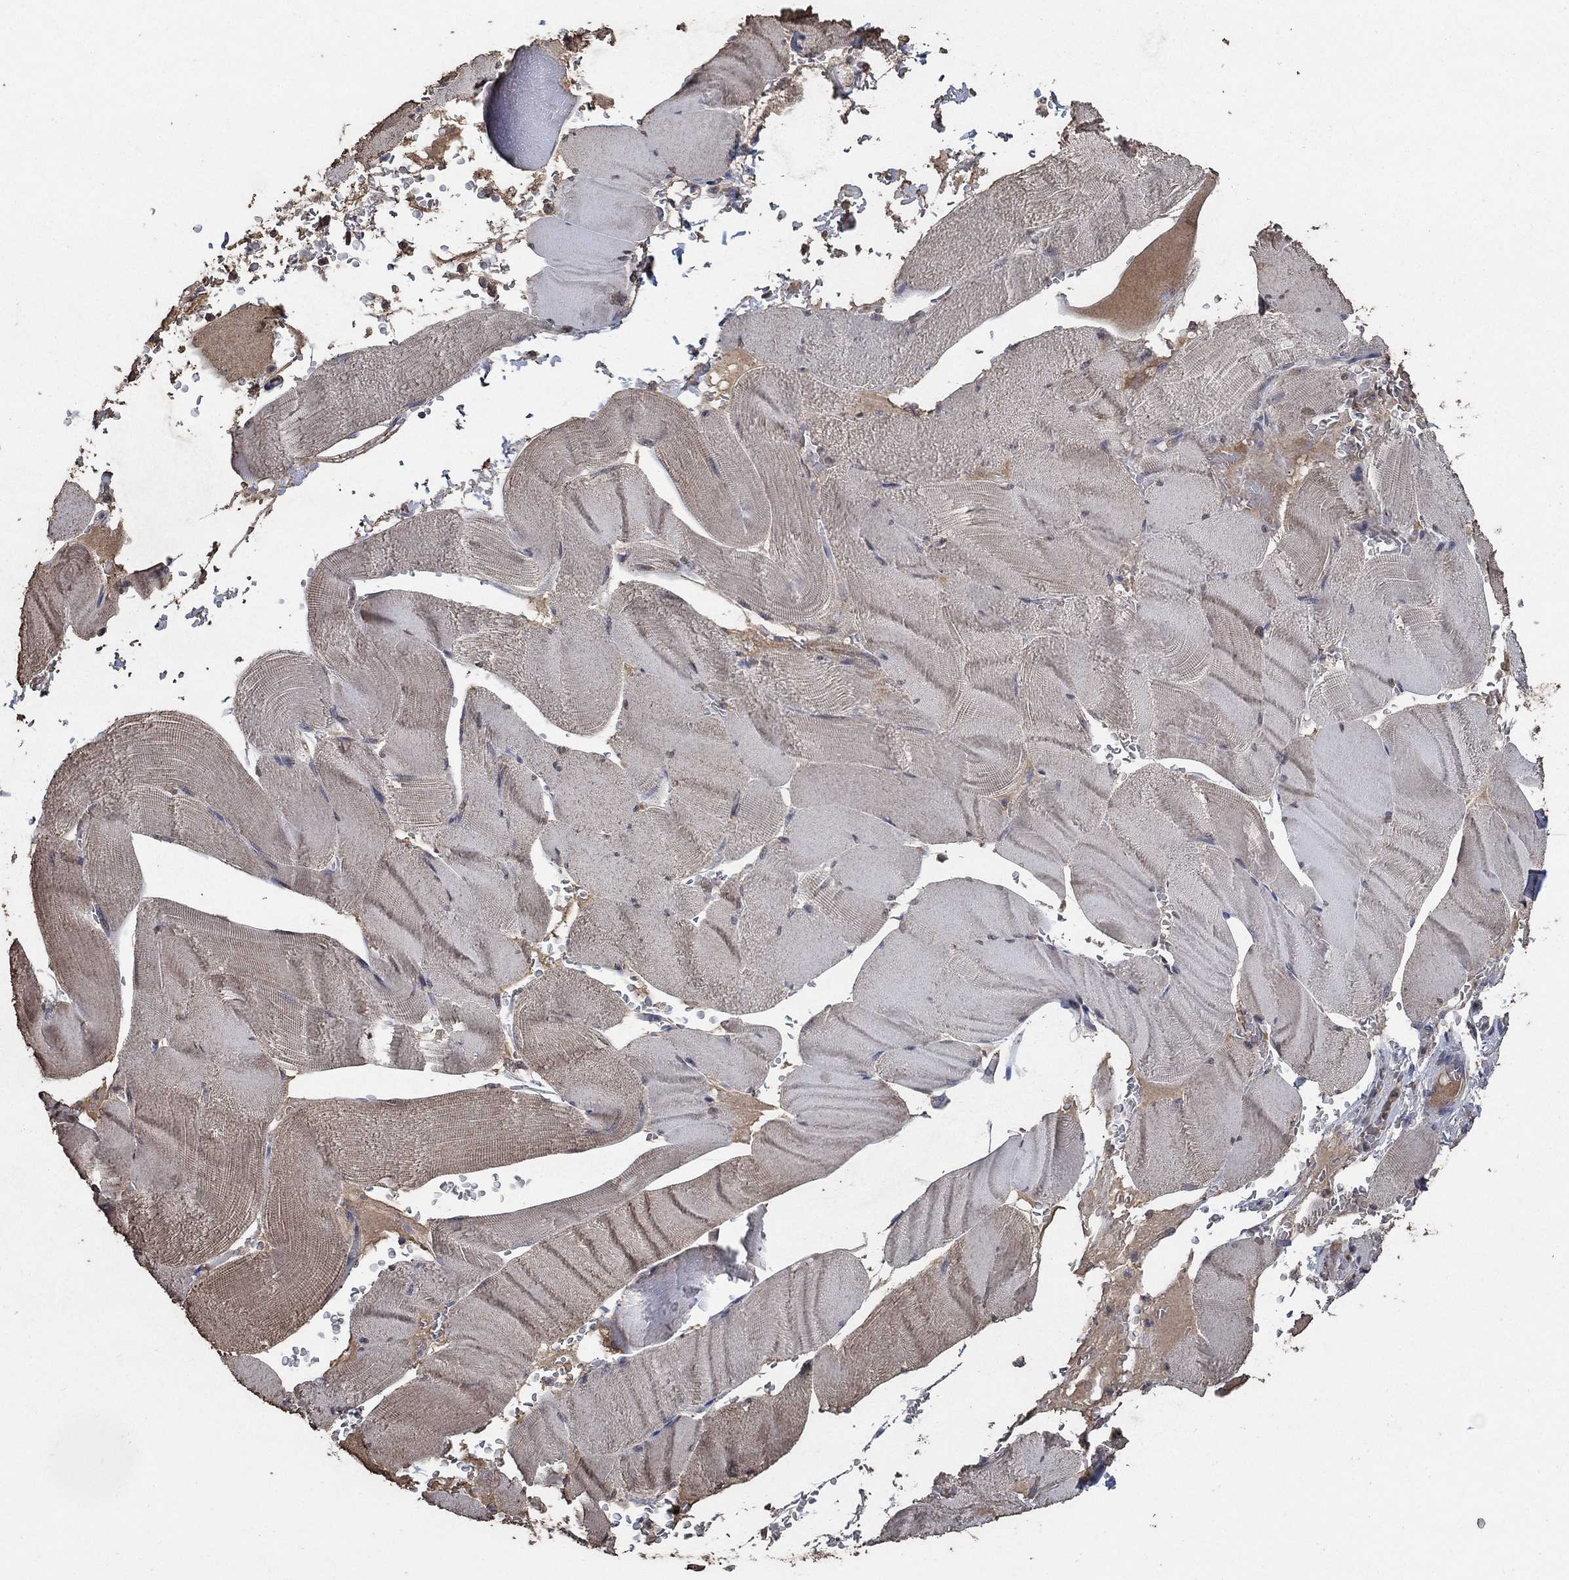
{"staining": {"intensity": "weak", "quantity": "25%-75%", "location": "cytoplasmic/membranous"}, "tissue": "skeletal muscle", "cell_type": "Myocytes", "image_type": "normal", "snomed": [{"axis": "morphology", "description": "Normal tissue, NOS"}, {"axis": "topography", "description": "Skeletal muscle"}], "caption": "A photomicrograph showing weak cytoplasmic/membranous positivity in approximately 25%-75% of myocytes in normal skeletal muscle, as visualized by brown immunohistochemical staining.", "gene": "MRPS24", "patient": {"sex": "male", "age": 56}}